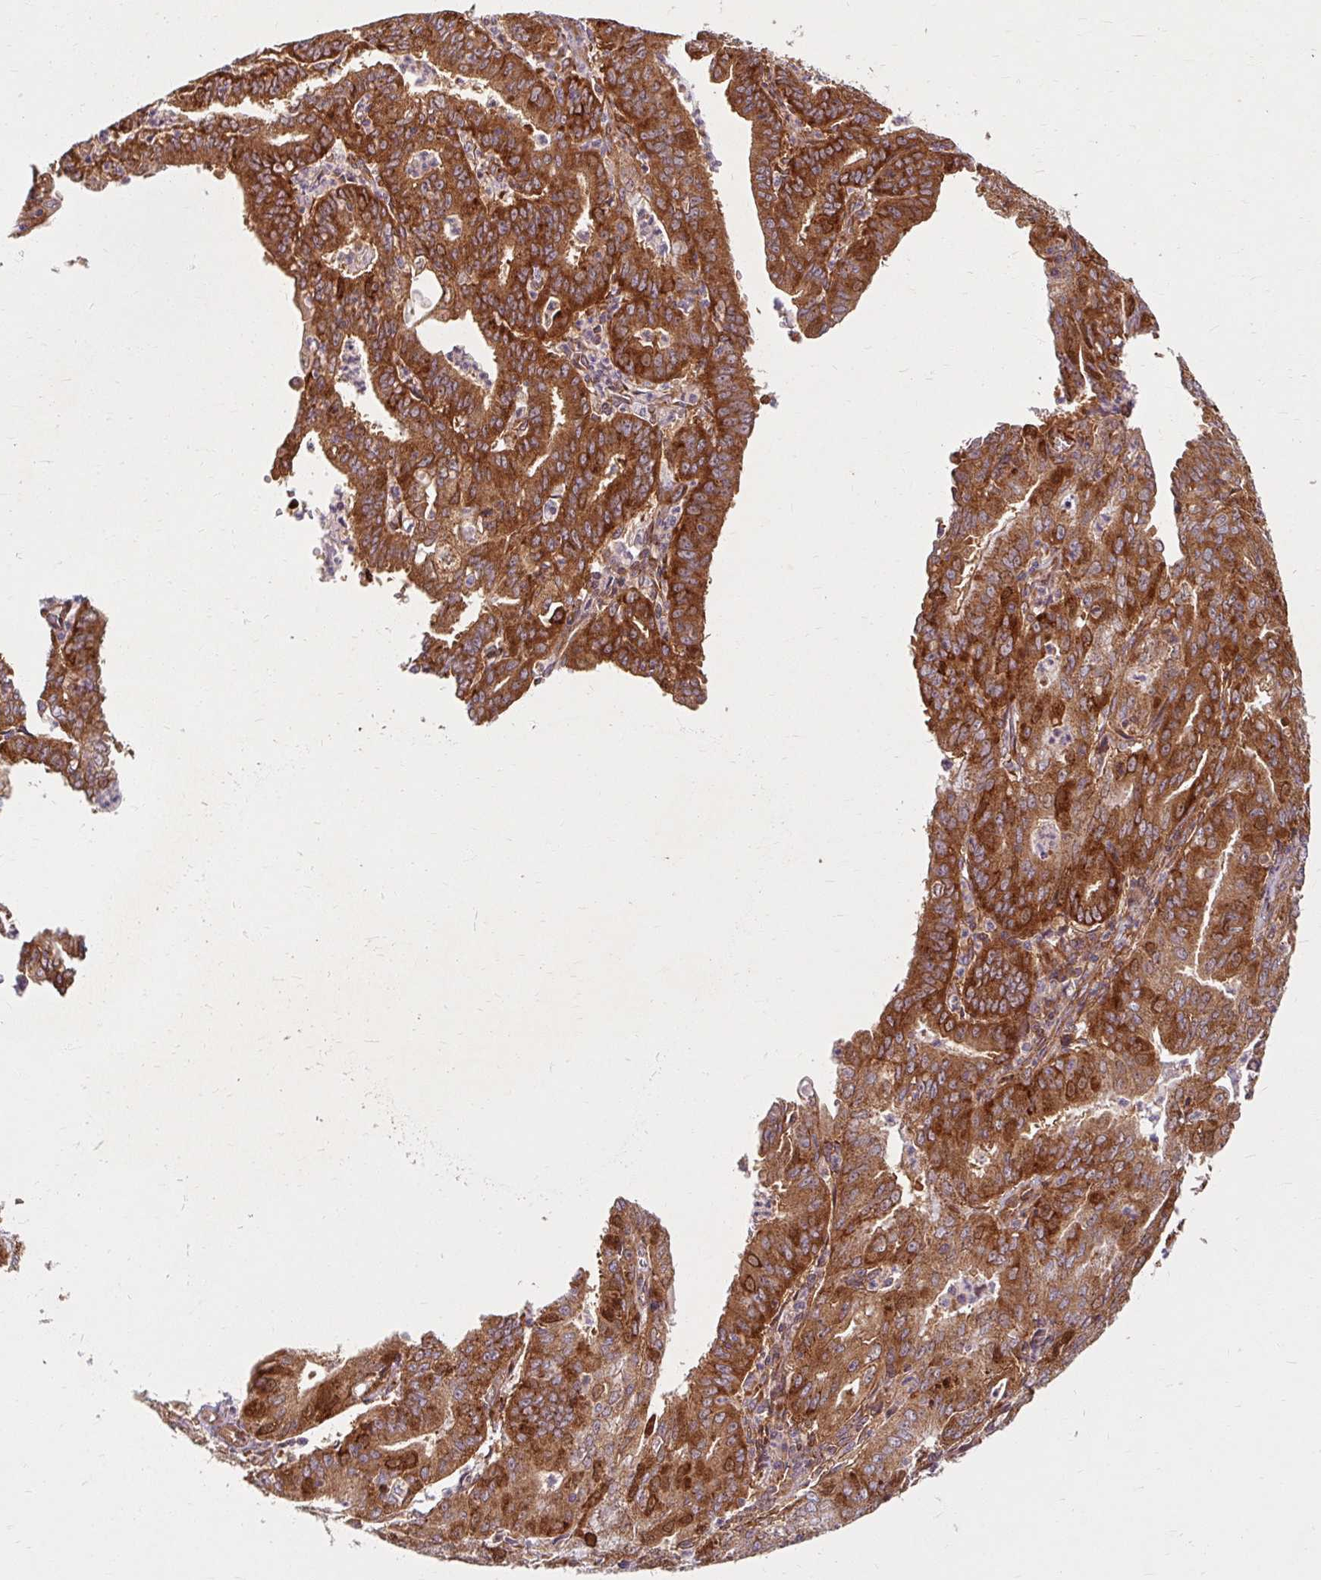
{"staining": {"intensity": "strong", "quantity": ">75%", "location": "cytoplasmic/membranous"}, "tissue": "cervical cancer", "cell_type": "Tumor cells", "image_type": "cancer", "snomed": [{"axis": "morphology", "description": "Adenocarcinoma, NOS"}, {"axis": "topography", "description": "Cervix"}], "caption": "Immunohistochemical staining of cervical cancer exhibits high levels of strong cytoplasmic/membranous positivity in approximately >75% of tumor cells. Using DAB (brown) and hematoxylin (blue) stains, captured at high magnification using brightfield microscopy.", "gene": "BTF3", "patient": {"sex": "female", "age": 56}}